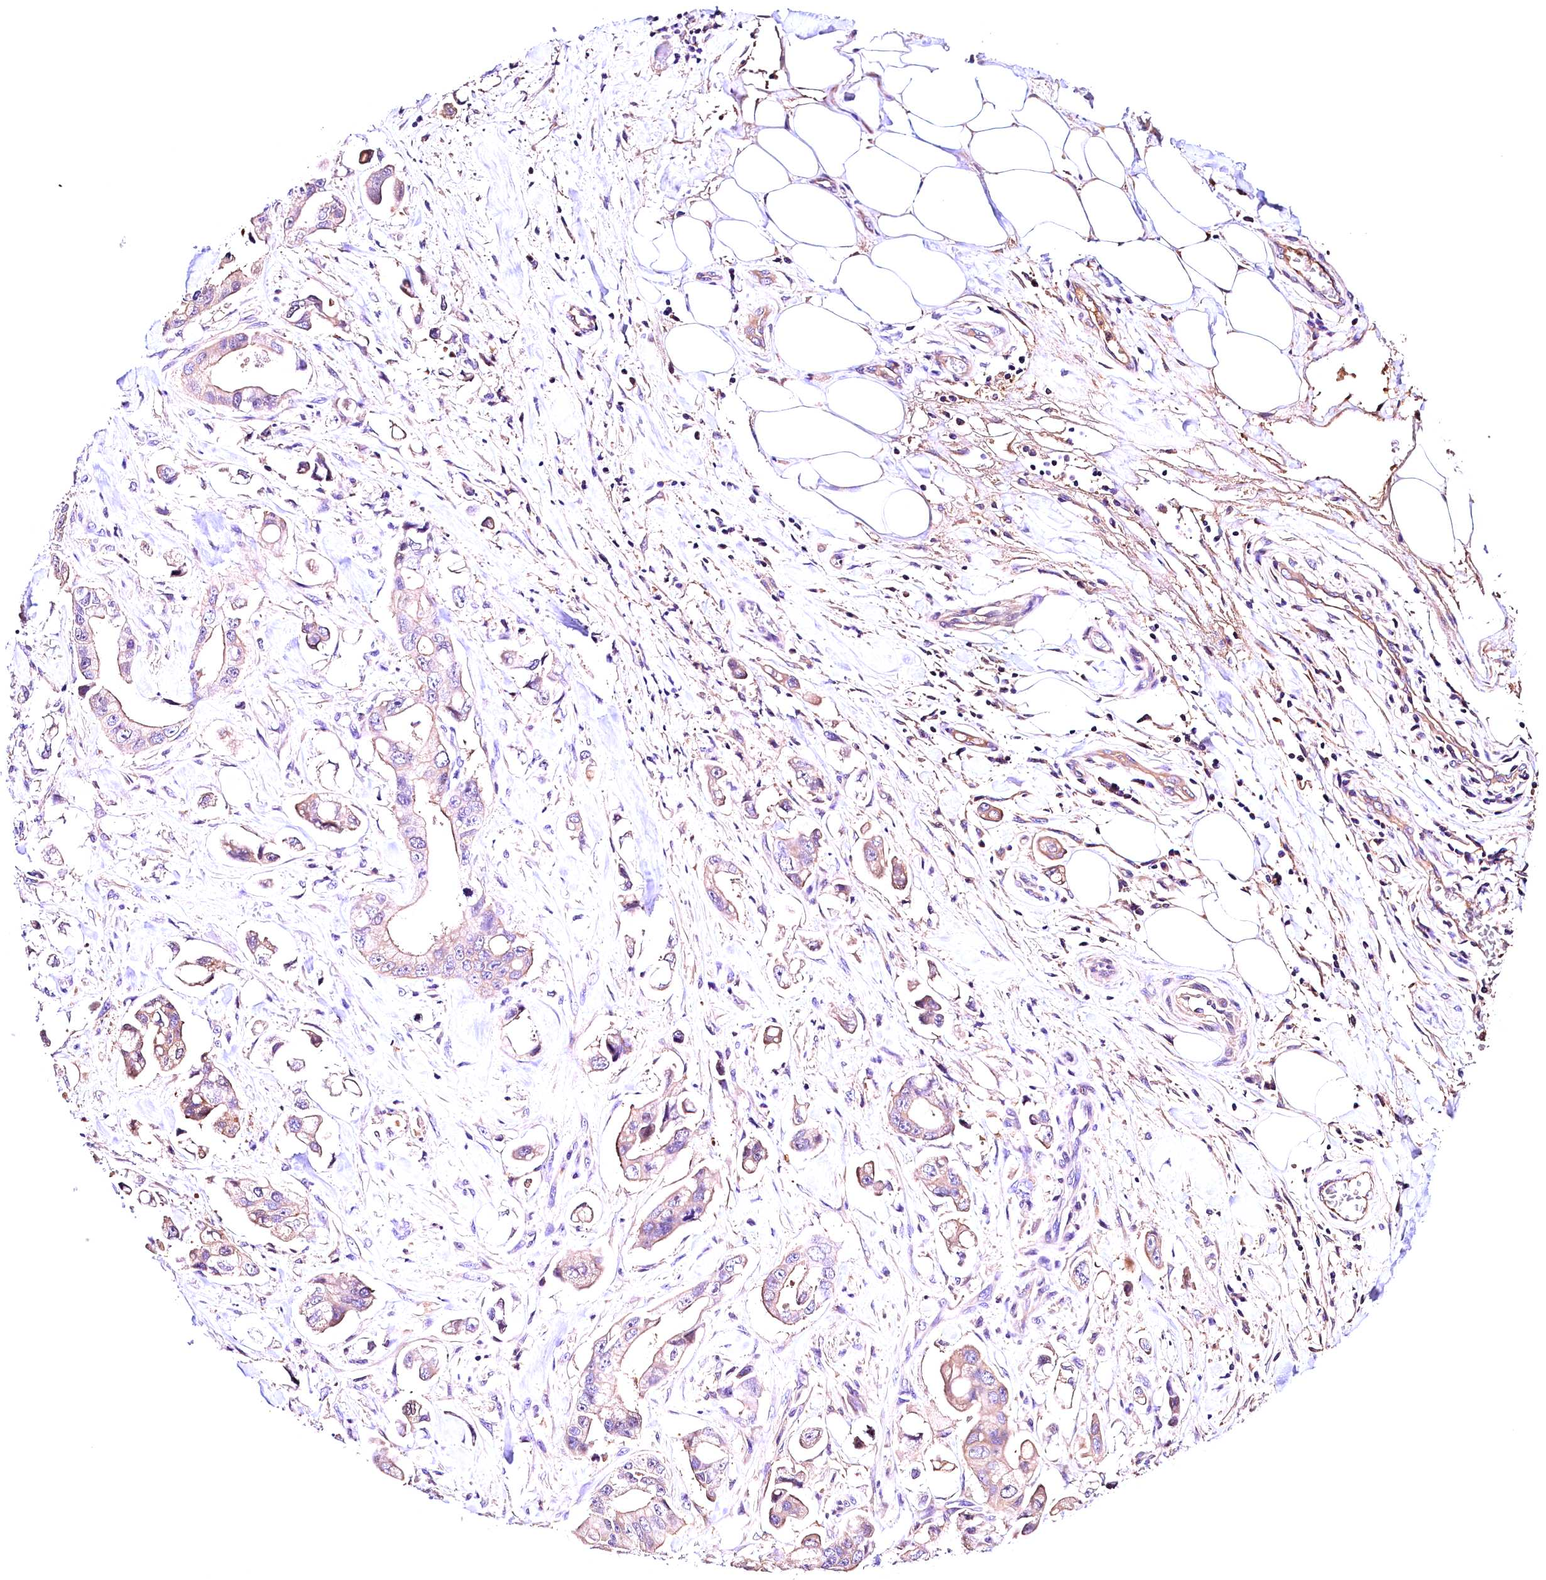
{"staining": {"intensity": "weak", "quantity": "<25%", "location": "cytoplasmic/membranous"}, "tissue": "stomach cancer", "cell_type": "Tumor cells", "image_type": "cancer", "snomed": [{"axis": "morphology", "description": "Adenocarcinoma, NOS"}, {"axis": "topography", "description": "Stomach"}], "caption": "Tumor cells show no significant protein staining in stomach cancer.", "gene": "ARMC6", "patient": {"sex": "male", "age": 62}}